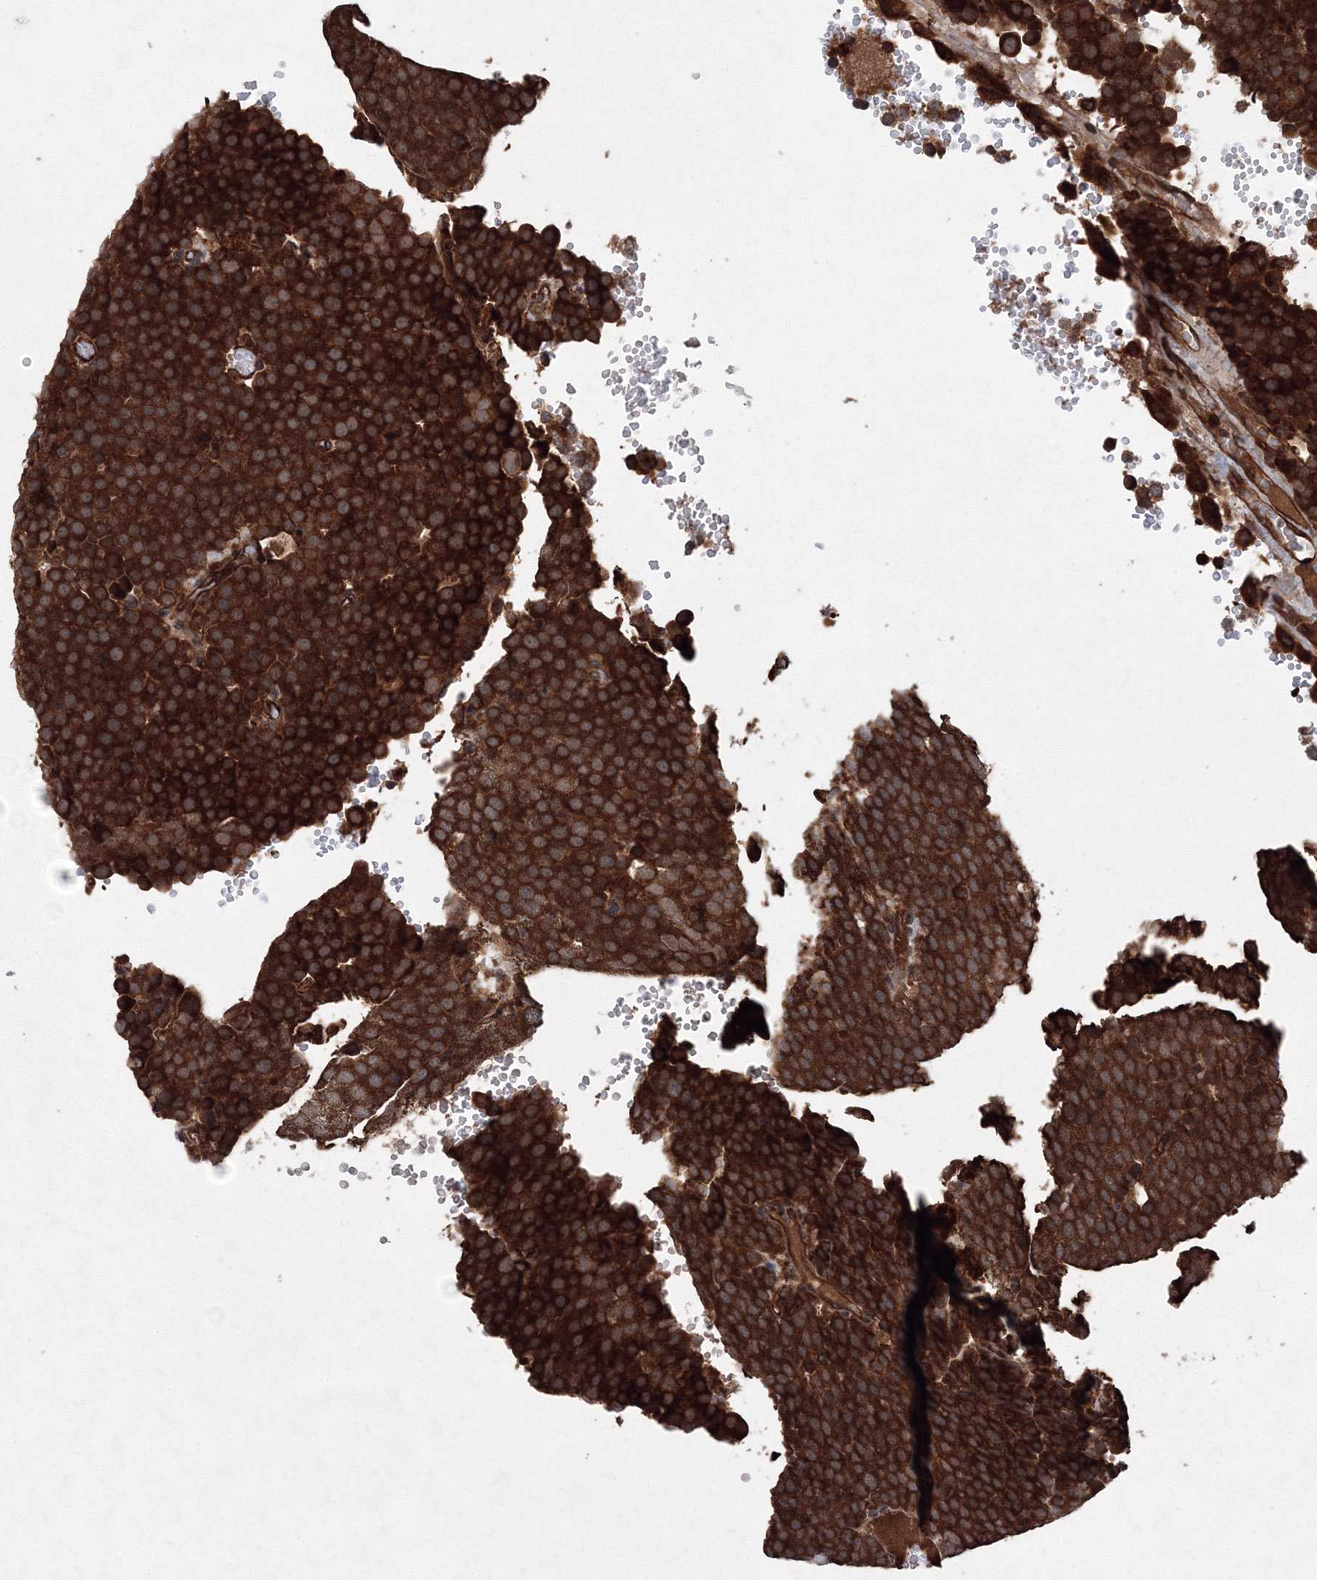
{"staining": {"intensity": "strong", "quantity": ">75%", "location": "cytoplasmic/membranous"}, "tissue": "testis cancer", "cell_type": "Tumor cells", "image_type": "cancer", "snomed": [{"axis": "morphology", "description": "Seminoma, NOS"}, {"axis": "topography", "description": "Testis"}], "caption": "DAB immunohistochemical staining of testis cancer shows strong cytoplasmic/membranous protein expression in approximately >75% of tumor cells. (Brightfield microscopy of DAB IHC at high magnification).", "gene": "ATG3", "patient": {"sex": "male", "age": 71}}